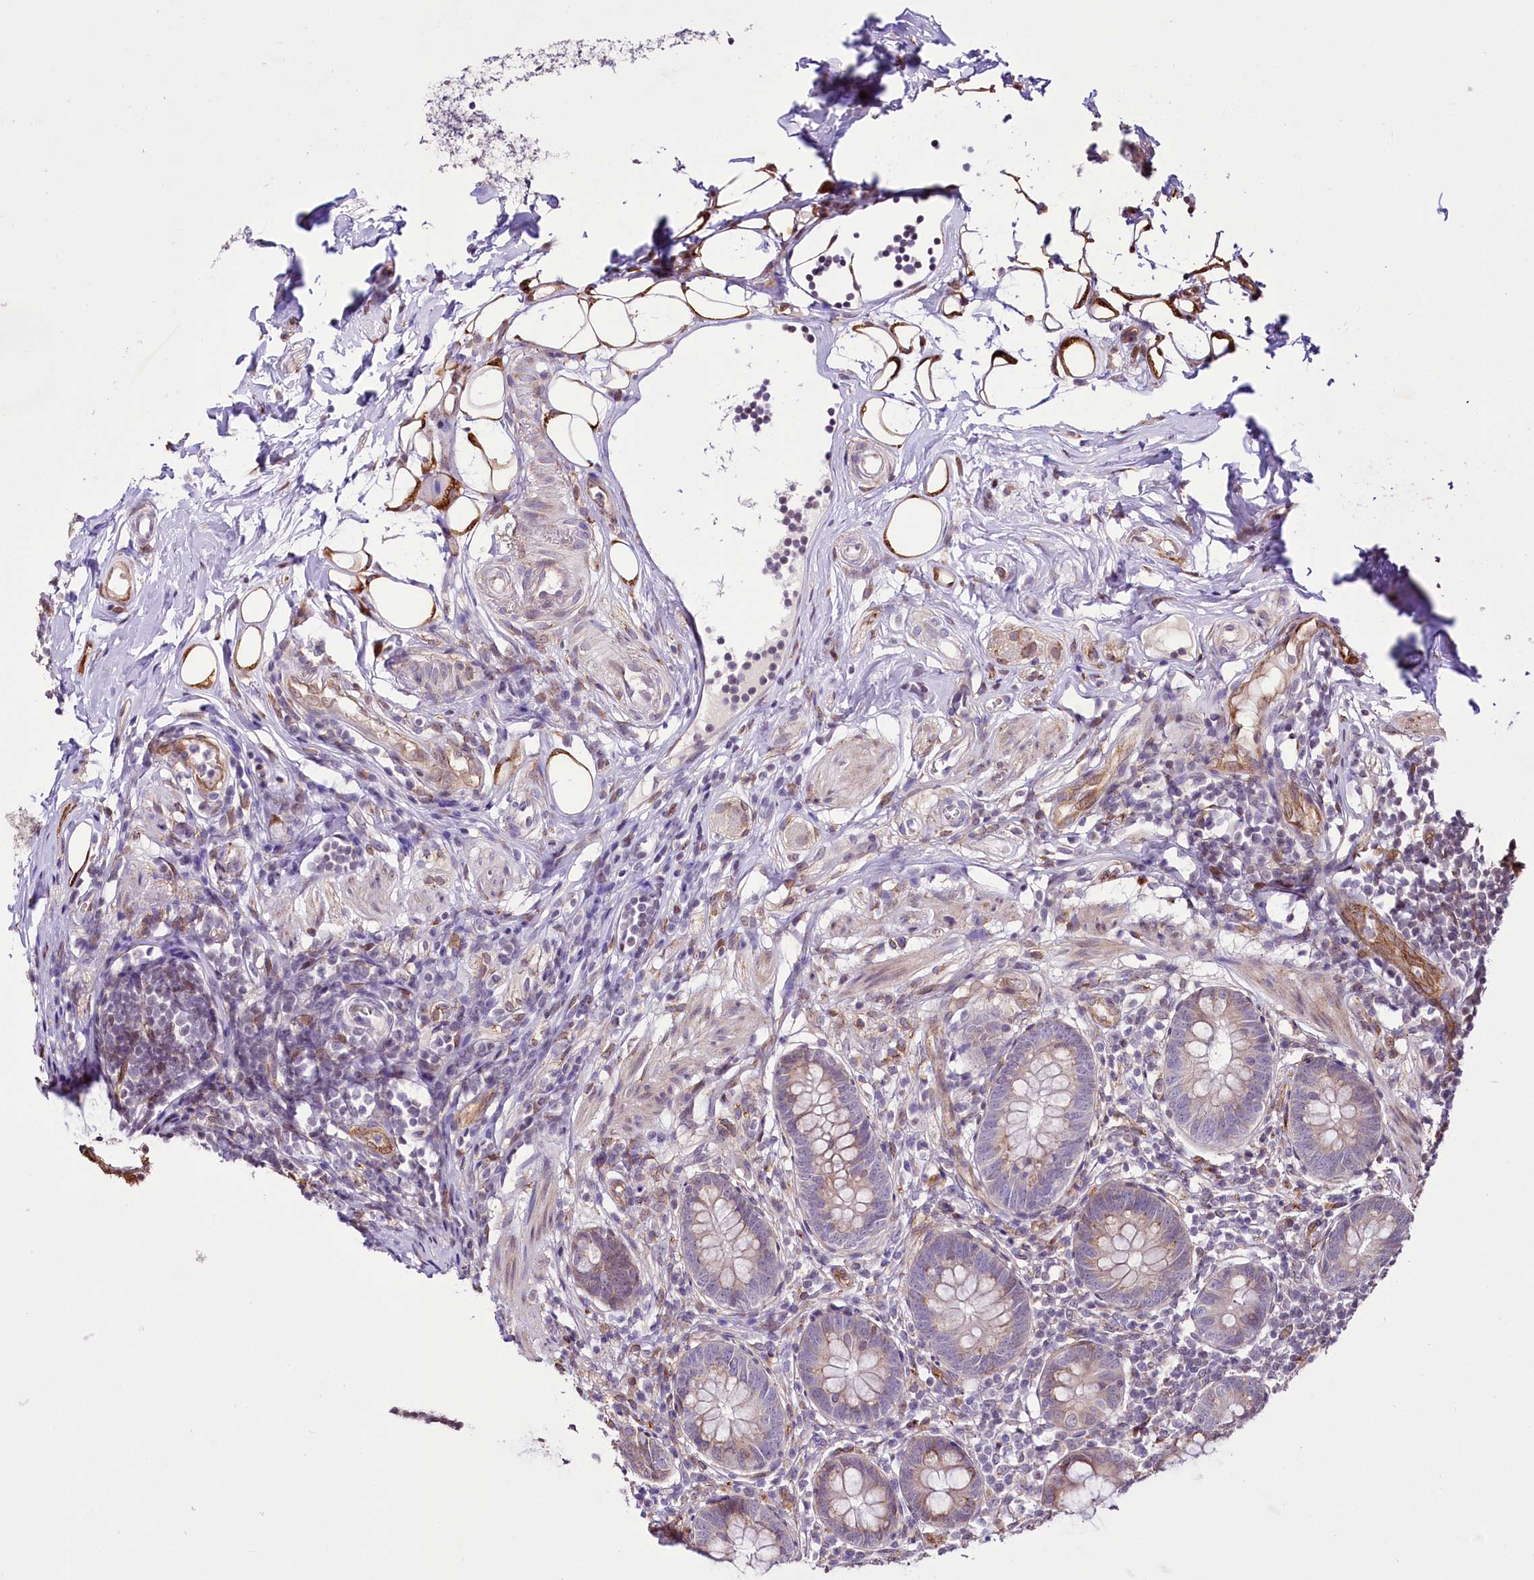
{"staining": {"intensity": "moderate", "quantity": "<25%", "location": "cytoplasmic/membranous"}, "tissue": "appendix", "cell_type": "Glandular cells", "image_type": "normal", "snomed": [{"axis": "morphology", "description": "Normal tissue, NOS"}, {"axis": "topography", "description": "Appendix"}], "caption": "Protein staining exhibits moderate cytoplasmic/membranous staining in approximately <25% of glandular cells in benign appendix.", "gene": "CUTC", "patient": {"sex": "female", "age": 62}}